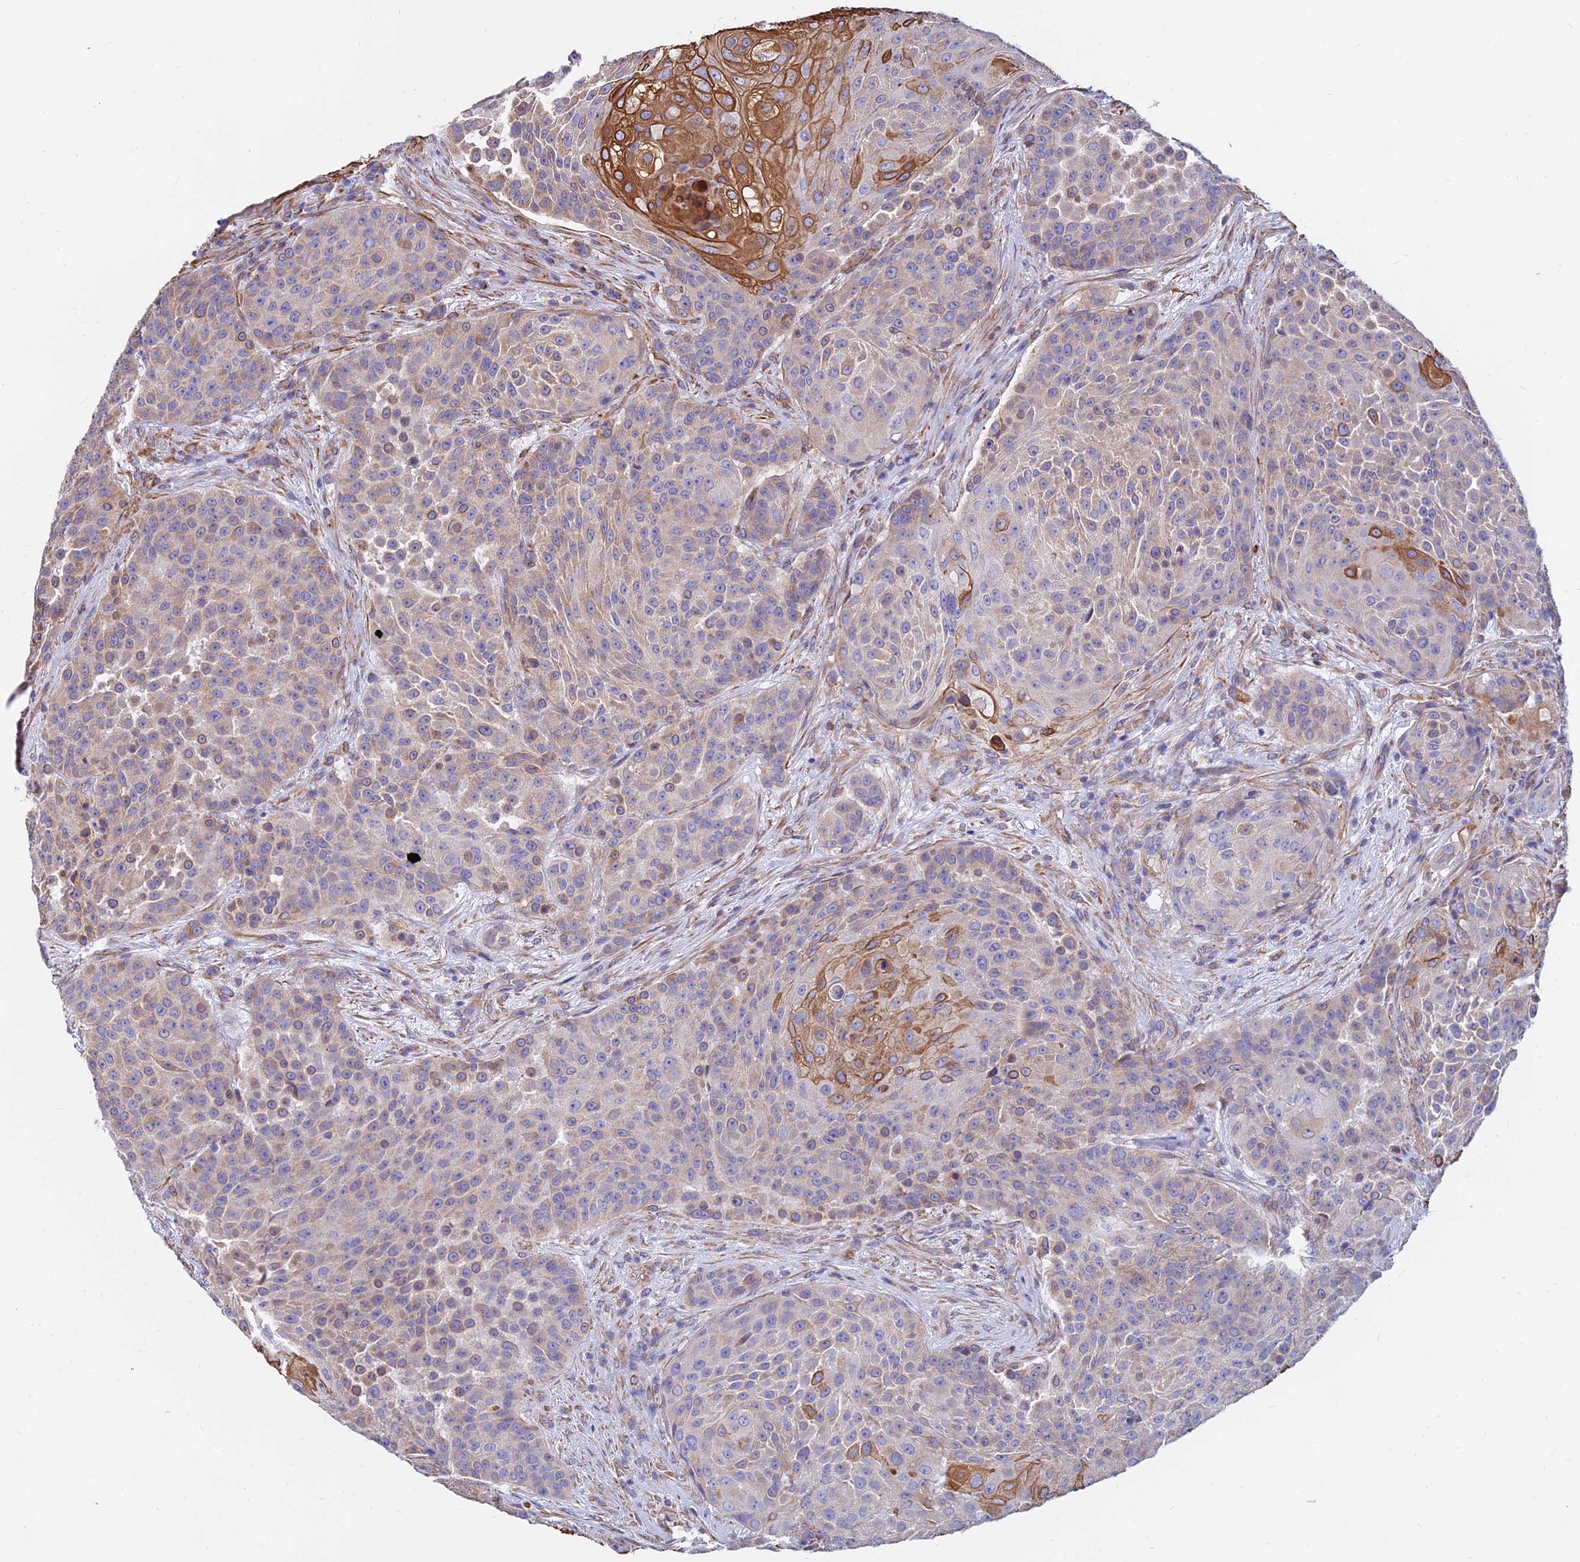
{"staining": {"intensity": "moderate", "quantity": "25%-75%", "location": "cytoplasmic/membranous"}, "tissue": "urothelial cancer", "cell_type": "Tumor cells", "image_type": "cancer", "snomed": [{"axis": "morphology", "description": "Urothelial carcinoma, High grade"}, {"axis": "topography", "description": "Urinary bladder"}], "caption": "IHC of urothelial cancer reveals medium levels of moderate cytoplasmic/membranous expression in approximately 25%-75% of tumor cells.", "gene": "CDK18", "patient": {"sex": "female", "age": 63}}